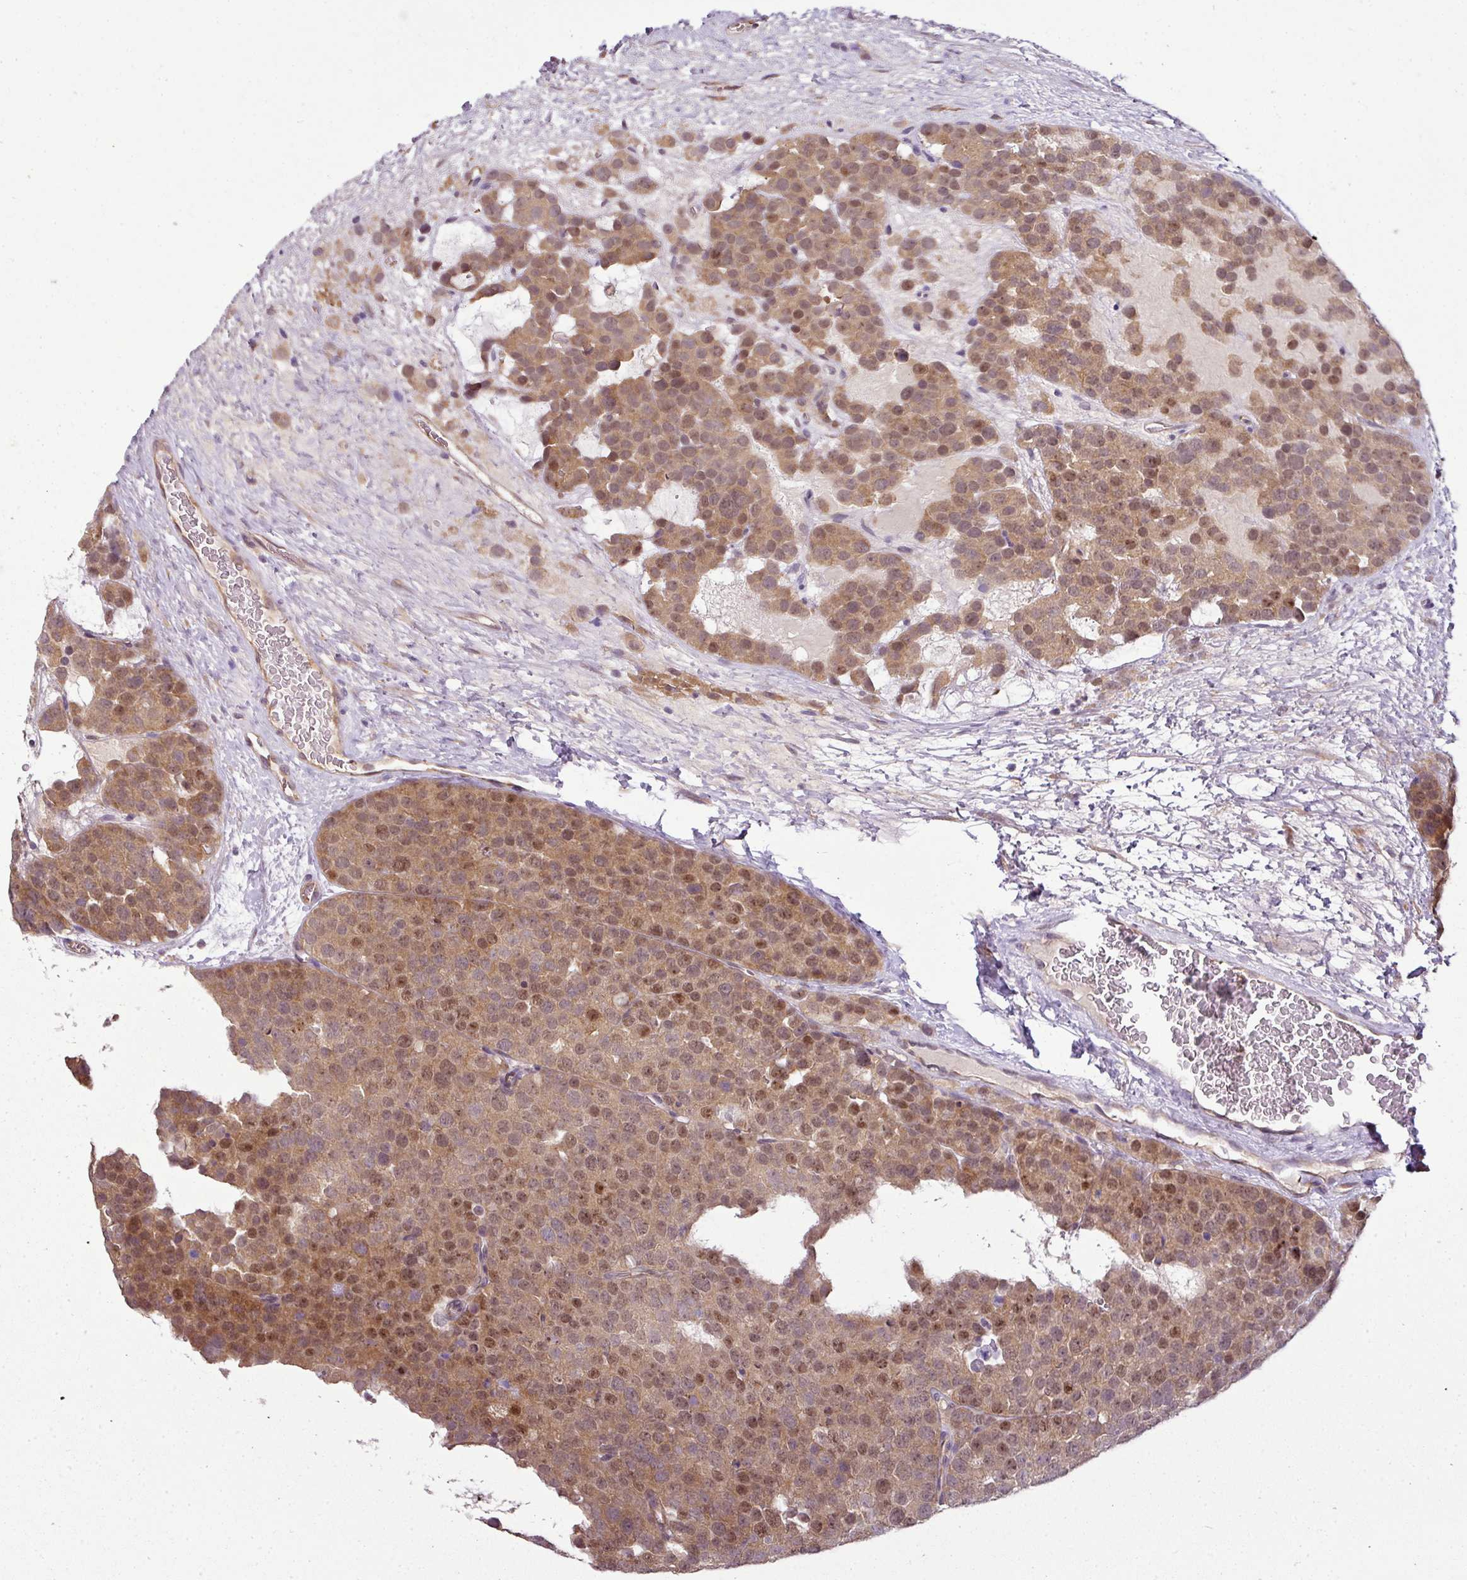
{"staining": {"intensity": "moderate", "quantity": ">75%", "location": "cytoplasmic/membranous,nuclear"}, "tissue": "testis cancer", "cell_type": "Tumor cells", "image_type": "cancer", "snomed": [{"axis": "morphology", "description": "Seminoma, NOS"}, {"axis": "topography", "description": "Testis"}], "caption": "Immunohistochemistry (IHC) (DAB) staining of seminoma (testis) exhibits moderate cytoplasmic/membranous and nuclear protein positivity in approximately >75% of tumor cells.", "gene": "RBM4B", "patient": {"sex": "male", "age": 71}}